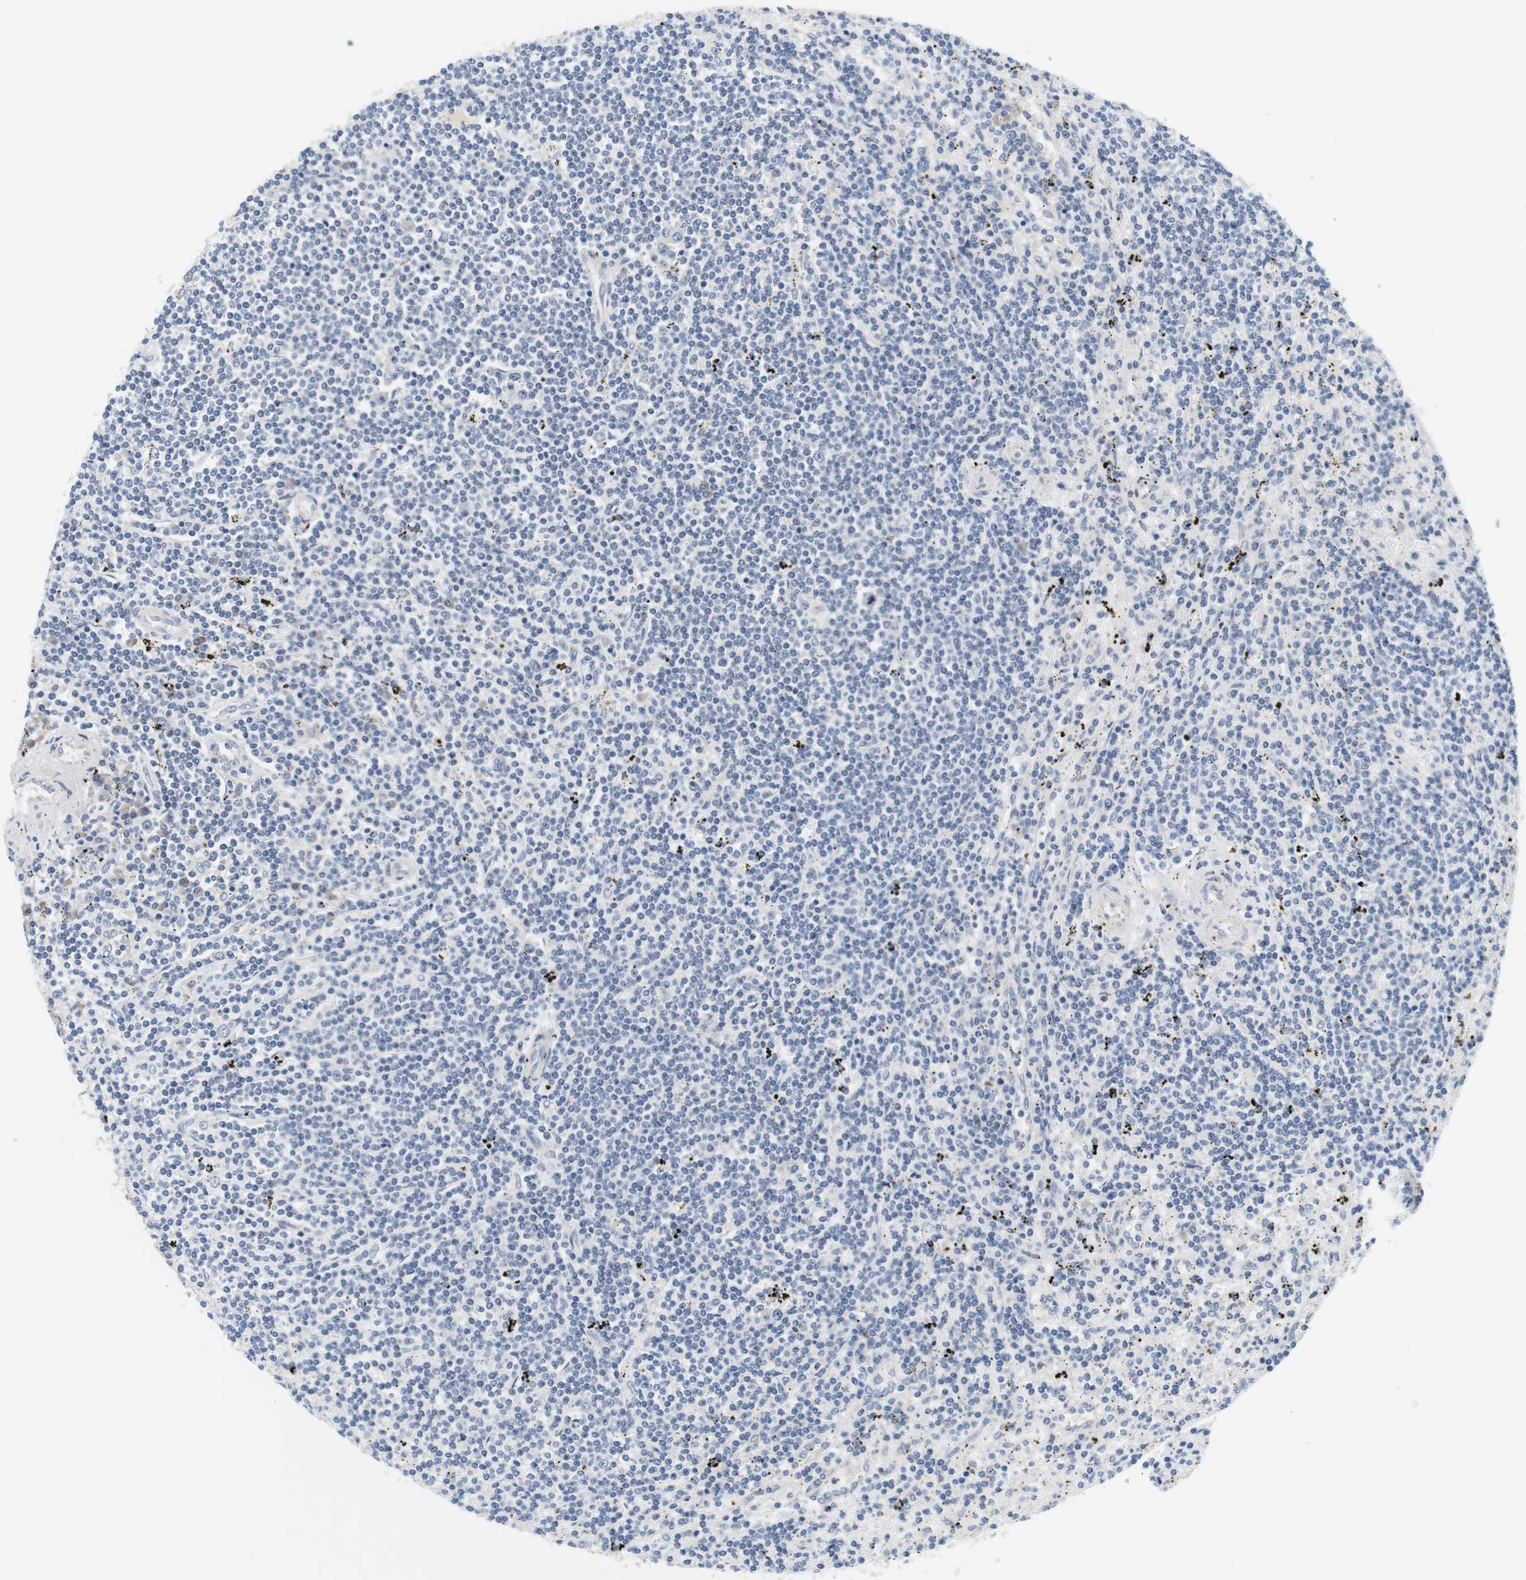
{"staining": {"intensity": "negative", "quantity": "none", "location": "none"}, "tissue": "lymphoma", "cell_type": "Tumor cells", "image_type": "cancer", "snomed": [{"axis": "morphology", "description": "Malignant lymphoma, non-Hodgkin's type, Low grade"}, {"axis": "topography", "description": "Spleen"}], "caption": "Tumor cells are negative for brown protein staining in lymphoma. The staining was performed using DAB to visualize the protein expression in brown, while the nuclei were stained in blue with hematoxylin (Magnification: 20x).", "gene": "EVA1C", "patient": {"sex": "male", "age": 76}}